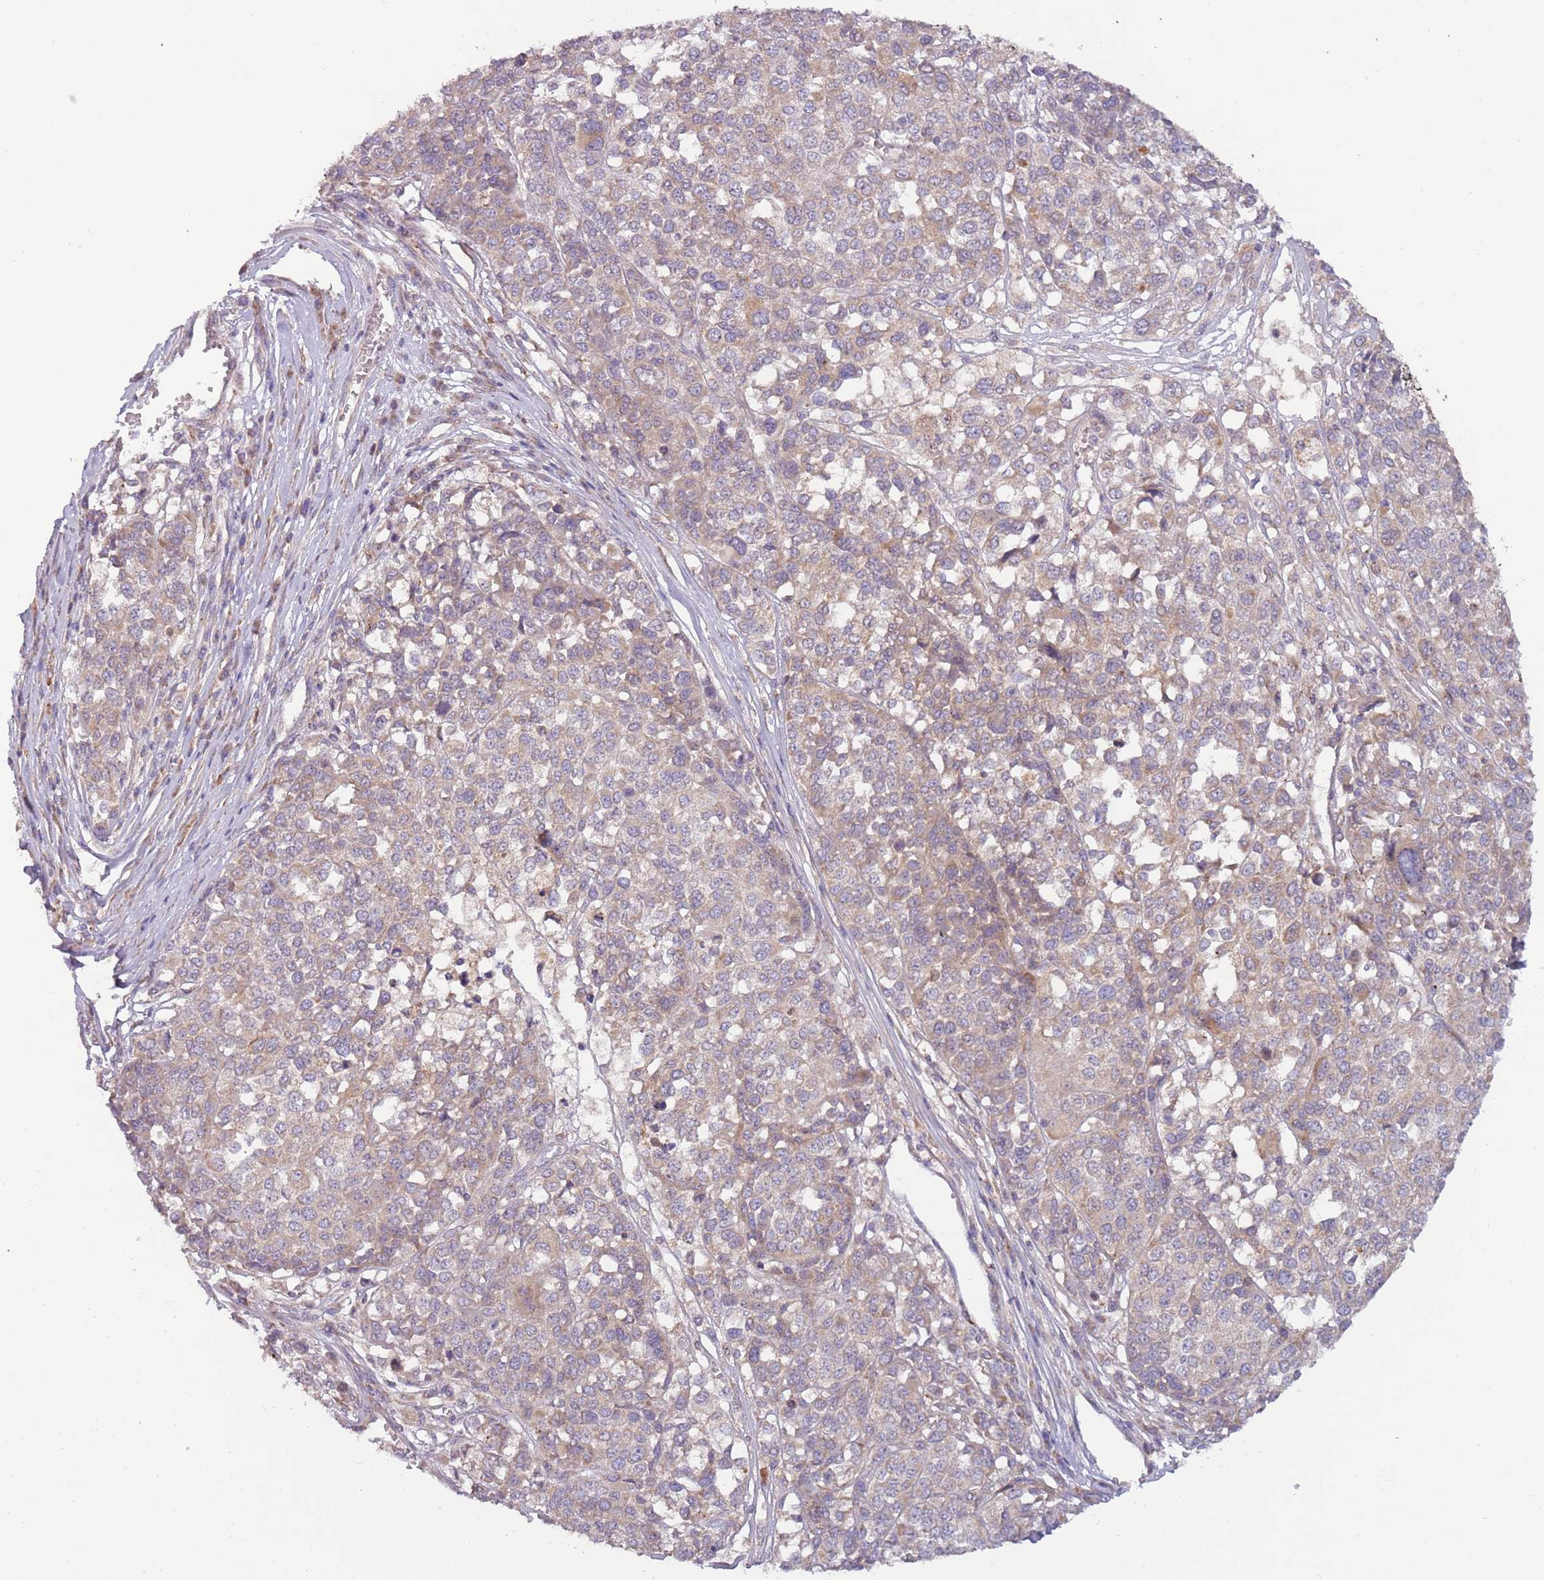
{"staining": {"intensity": "weak", "quantity": "25%-75%", "location": "cytoplasmic/membranous"}, "tissue": "melanoma", "cell_type": "Tumor cells", "image_type": "cancer", "snomed": [{"axis": "morphology", "description": "Malignant melanoma, Metastatic site"}, {"axis": "topography", "description": "Lymph node"}], "caption": "IHC of human malignant melanoma (metastatic site) displays low levels of weak cytoplasmic/membranous expression in about 25%-75% of tumor cells. (Brightfield microscopy of DAB IHC at high magnification).", "gene": "DTD2", "patient": {"sex": "male", "age": 44}}